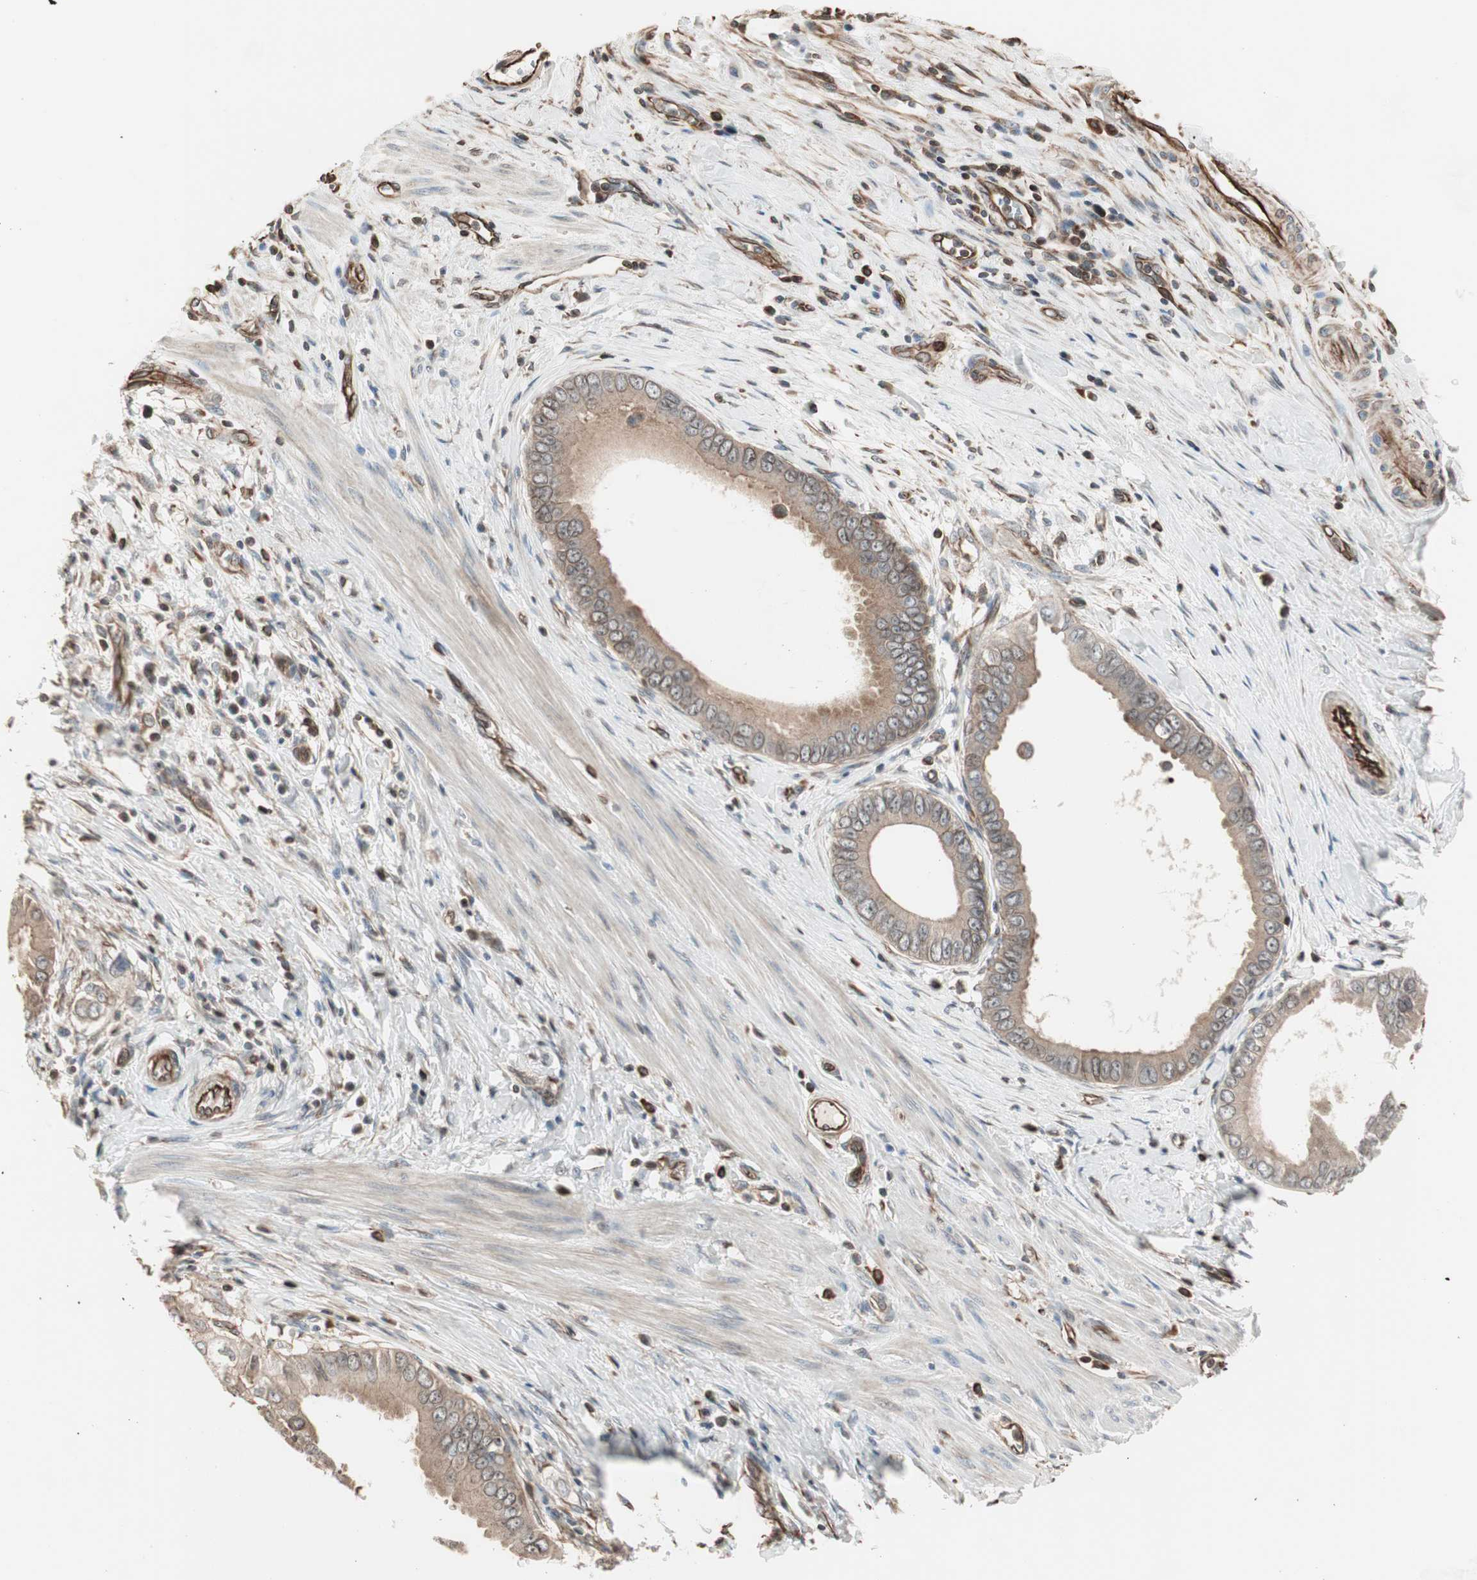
{"staining": {"intensity": "weak", "quantity": ">75%", "location": "cytoplasmic/membranous"}, "tissue": "pancreatic cancer", "cell_type": "Tumor cells", "image_type": "cancer", "snomed": [{"axis": "morphology", "description": "Normal tissue, NOS"}, {"axis": "topography", "description": "Lymph node"}], "caption": "A brown stain labels weak cytoplasmic/membranous expression of a protein in pancreatic cancer tumor cells. The protein is stained brown, and the nuclei are stained in blue (DAB IHC with brightfield microscopy, high magnification).", "gene": "MAD2L2", "patient": {"sex": "male", "age": 50}}